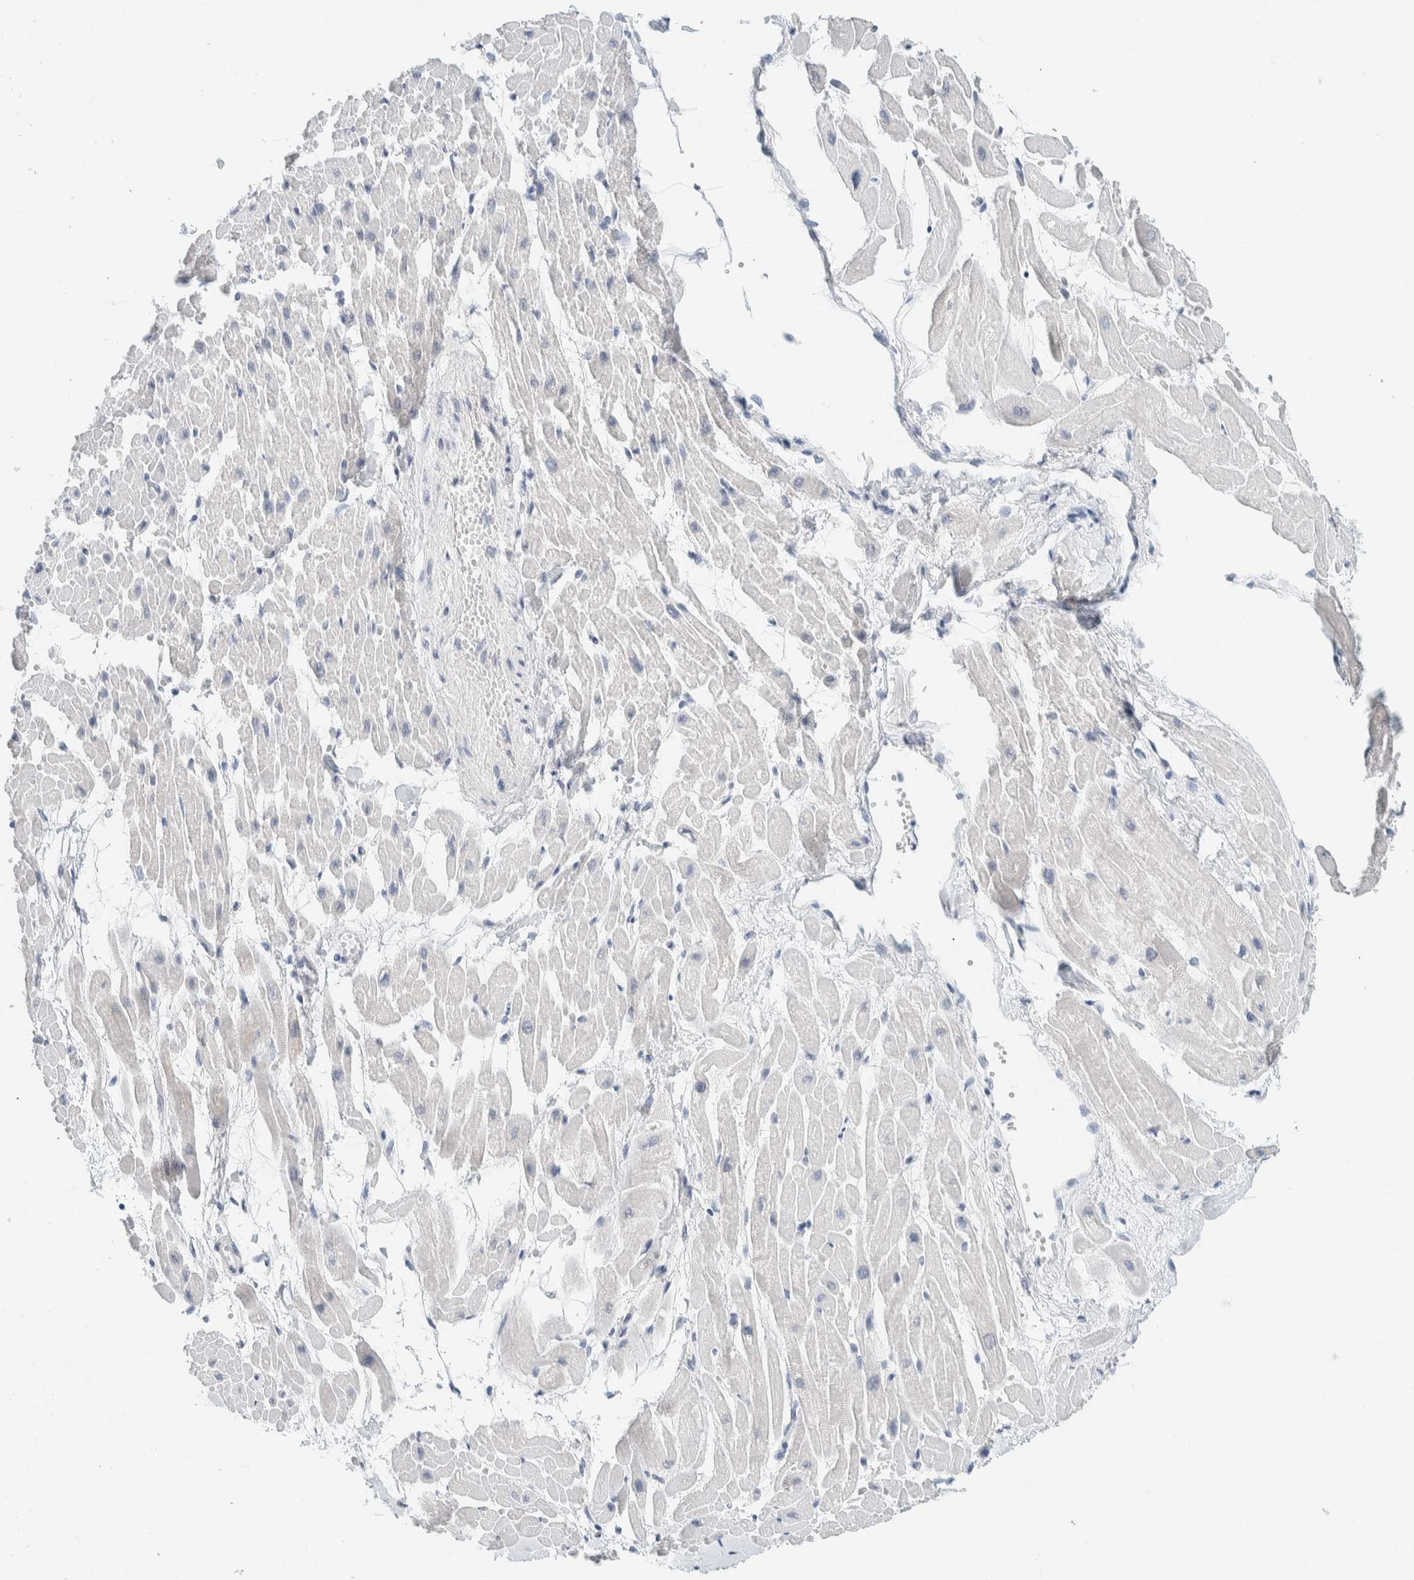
{"staining": {"intensity": "negative", "quantity": "none", "location": "none"}, "tissue": "heart muscle", "cell_type": "Cardiomyocytes", "image_type": "normal", "snomed": [{"axis": "morphology", "description": "Normal tissue, NOS"}, {"axis": "topography", "description": "Heart"}], "caption": "Heart muscle was stained to show a protein in brown. There is no significant expression in cardiomyocytes. (DAB (3,3'-diaminobenzidine) IHC with hematoxylin counter stain).", "gene": "ALOX12B", "patient": {"sex": "male", "age": 45}}